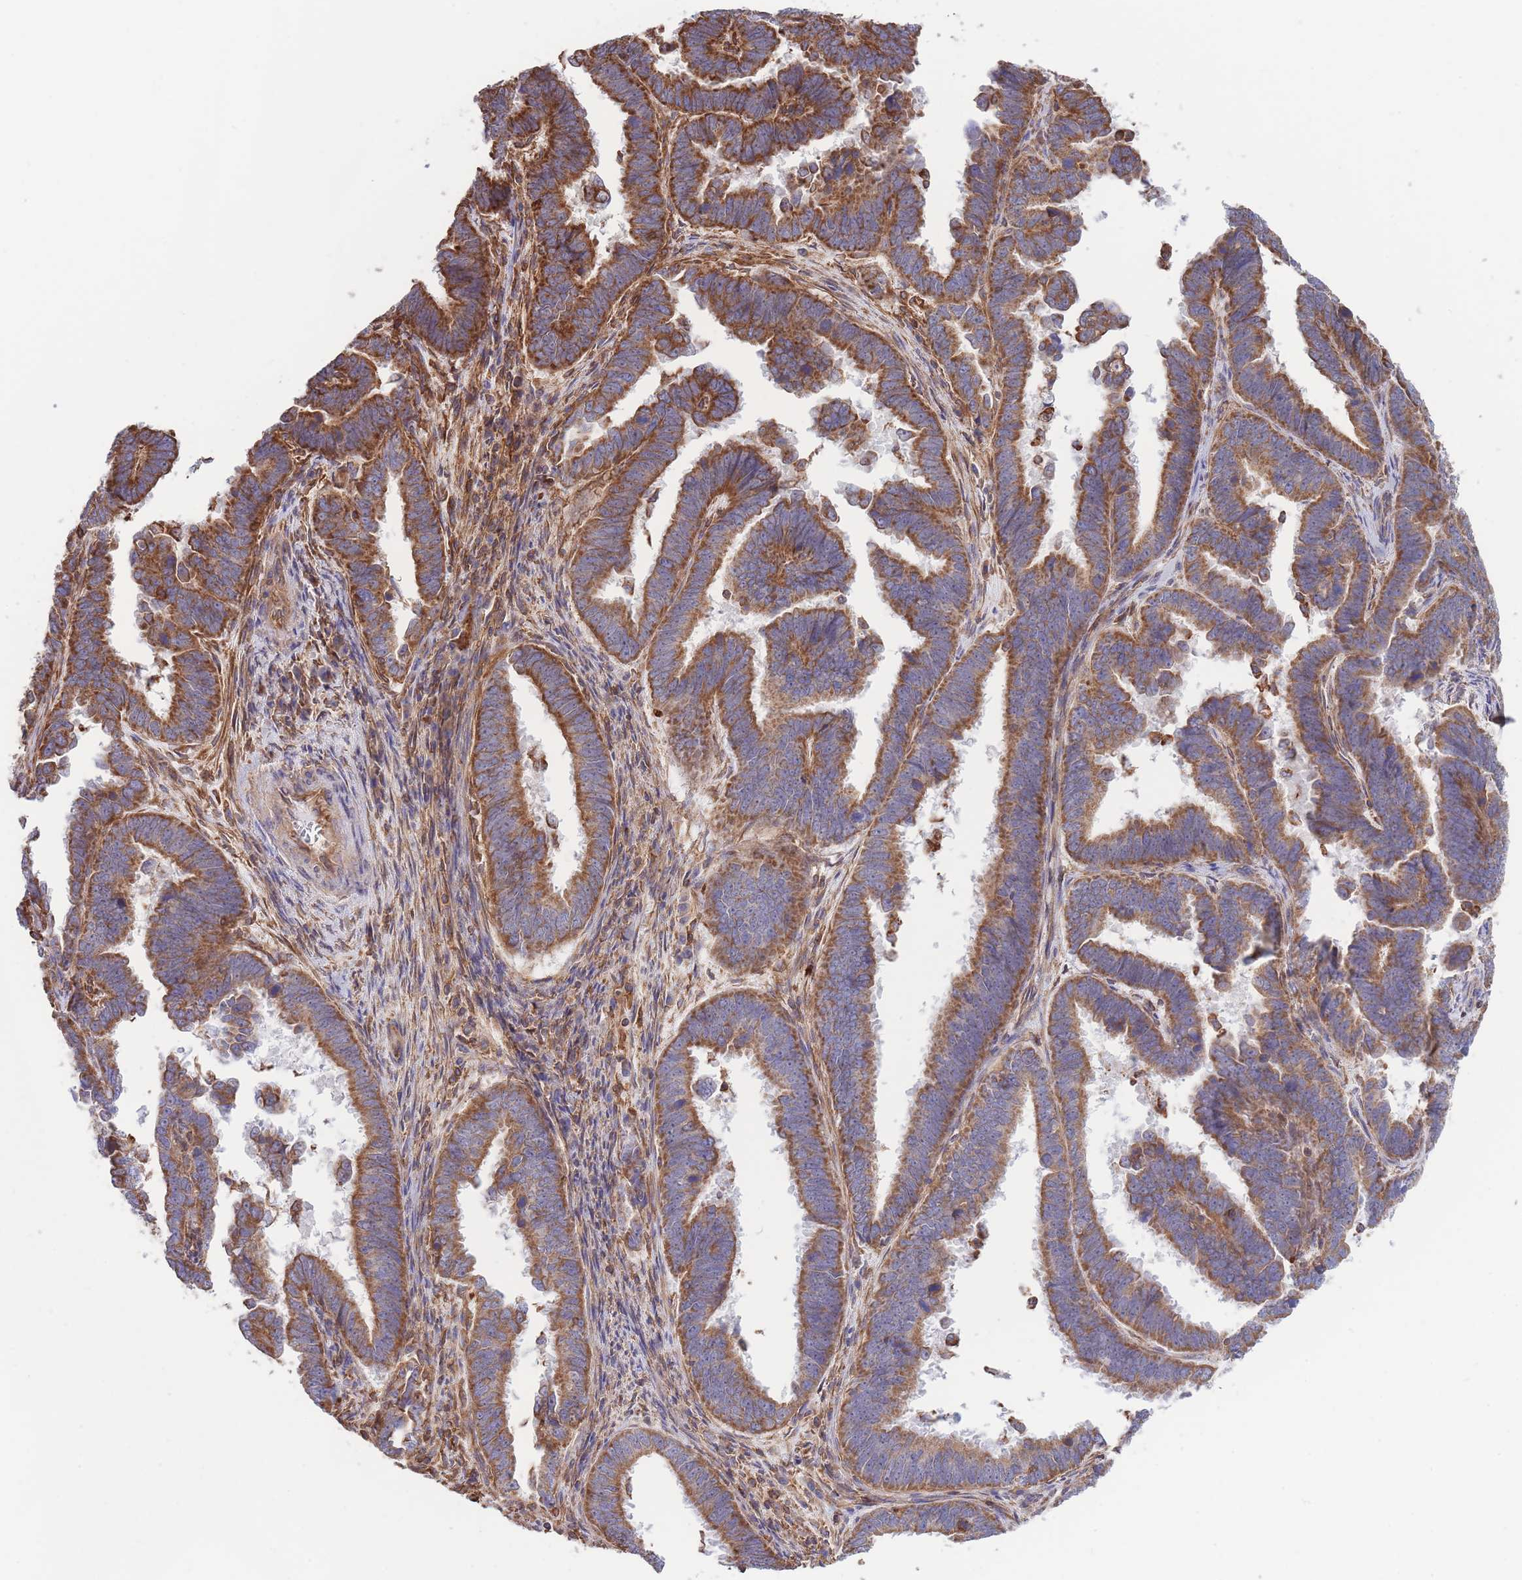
{"staining": {"intensity": "strong", "quantity": ">75%", "location": "cytoplasmic/membranous"}, "tissue": "endometrial cancer", "cell_type": "Tumor cells", "image_type": "cancer", "snomed": [{"axis": "morphology", "description": "Adenocarcinoma, NOS"}, {"axis": "topography", "description": "Endometrium"}], "caption": "Human endometrial adenocarcinoma stained with a brown dye demonstrates strong cytoplasmic/membranous positive positivity in approximately >75% of tumor cells.", "gene": "LRRN4CL", "patient": {"sex": "female", "age": 75}}